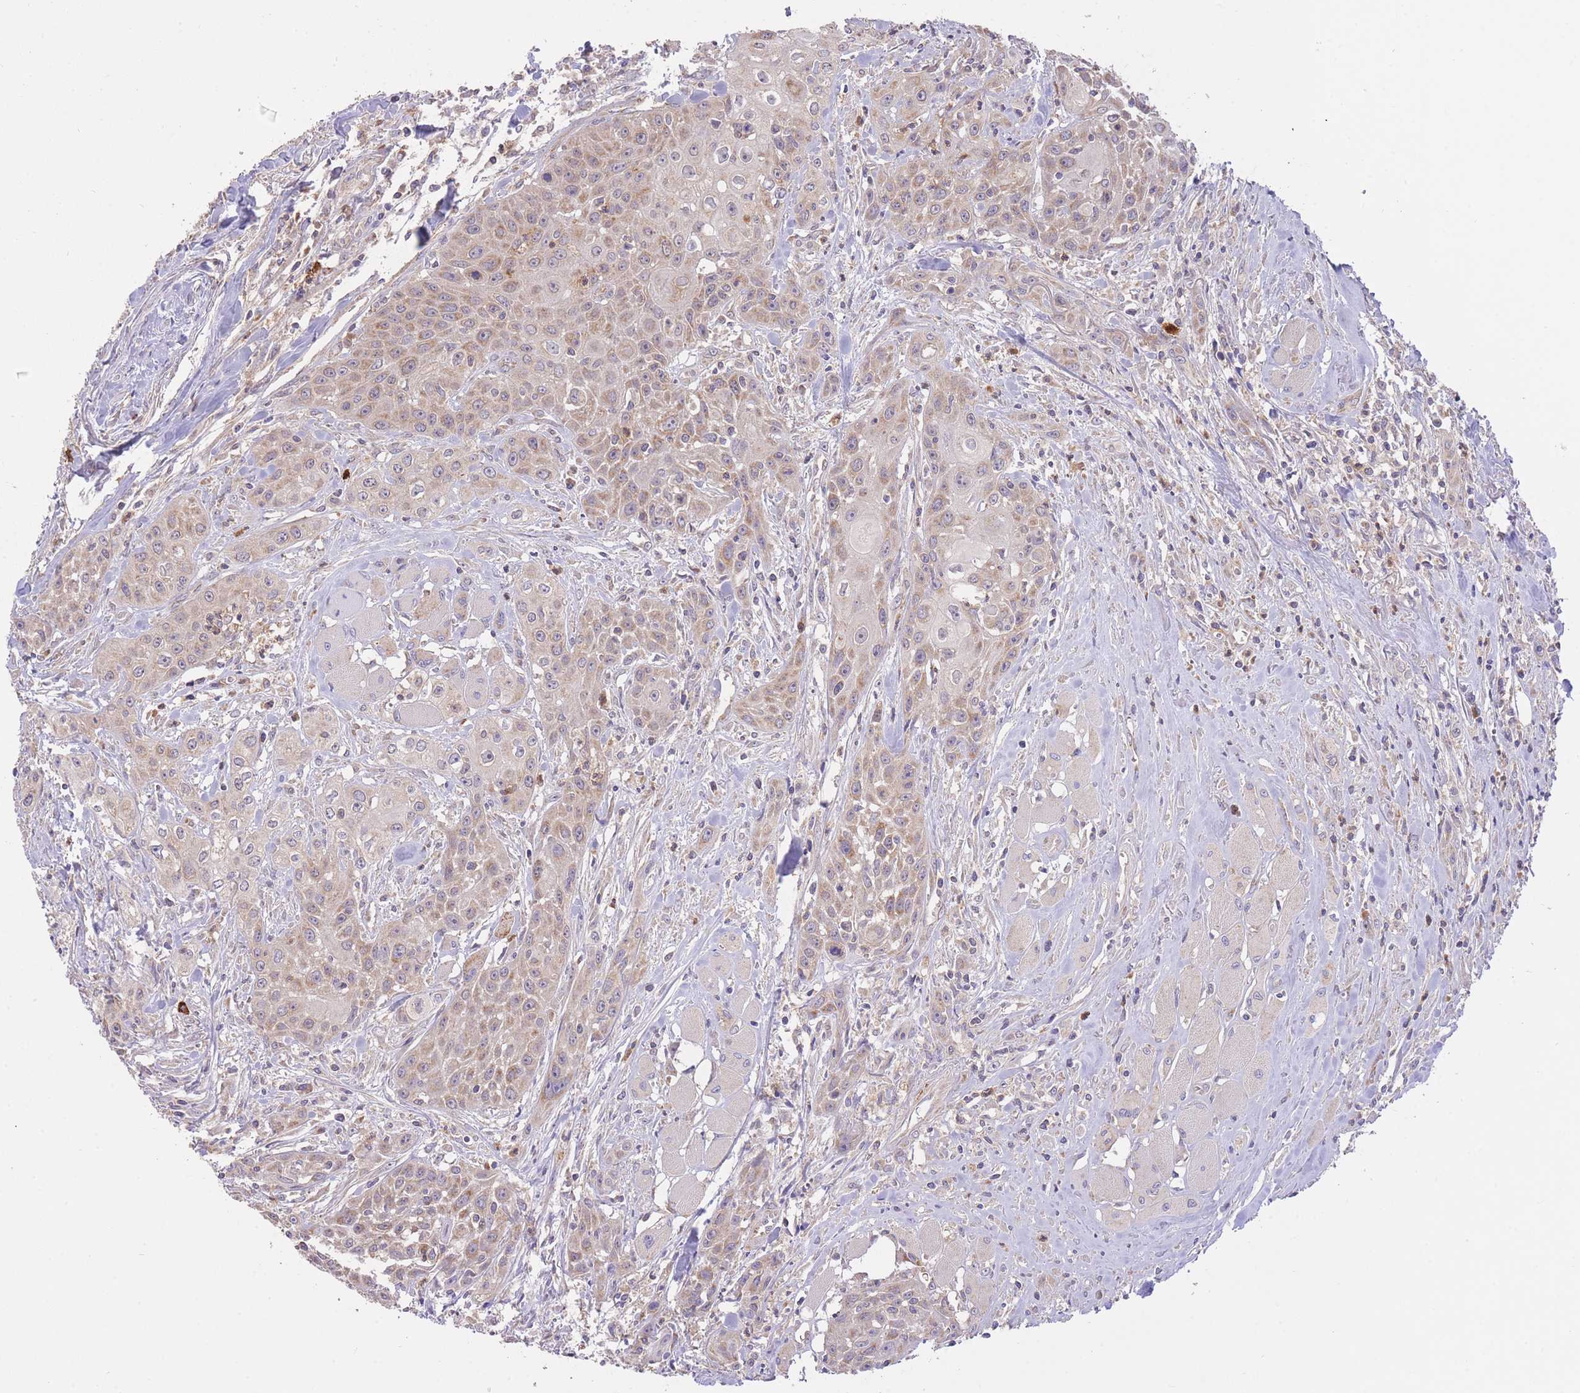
{"staining": {"intensity": "moderate", "quantity": ">75%", "location": "cytoplasmic/membranous"}, "tissue": "head and neck cancer", "cell_type": "Tumor cells", "image_type": "cancer", "snomed": [{"axis": "morphology", "description": "Squamous cell carcinoma, NOS"}, {"axis": "topography", "description": "Oral tissue"}, {"axis": "topography", "description": "Head-Neck"}], "caption": "Tumor cells reveal moderate cytoplasmic/membranous positivity in about >75% of cells in squamous cell carcinoma (head and neck). (DAB IHC with brightfield microscopy, high magnification).", "gene": "PREP", "patient": {"sex": "female", "age": 82}}